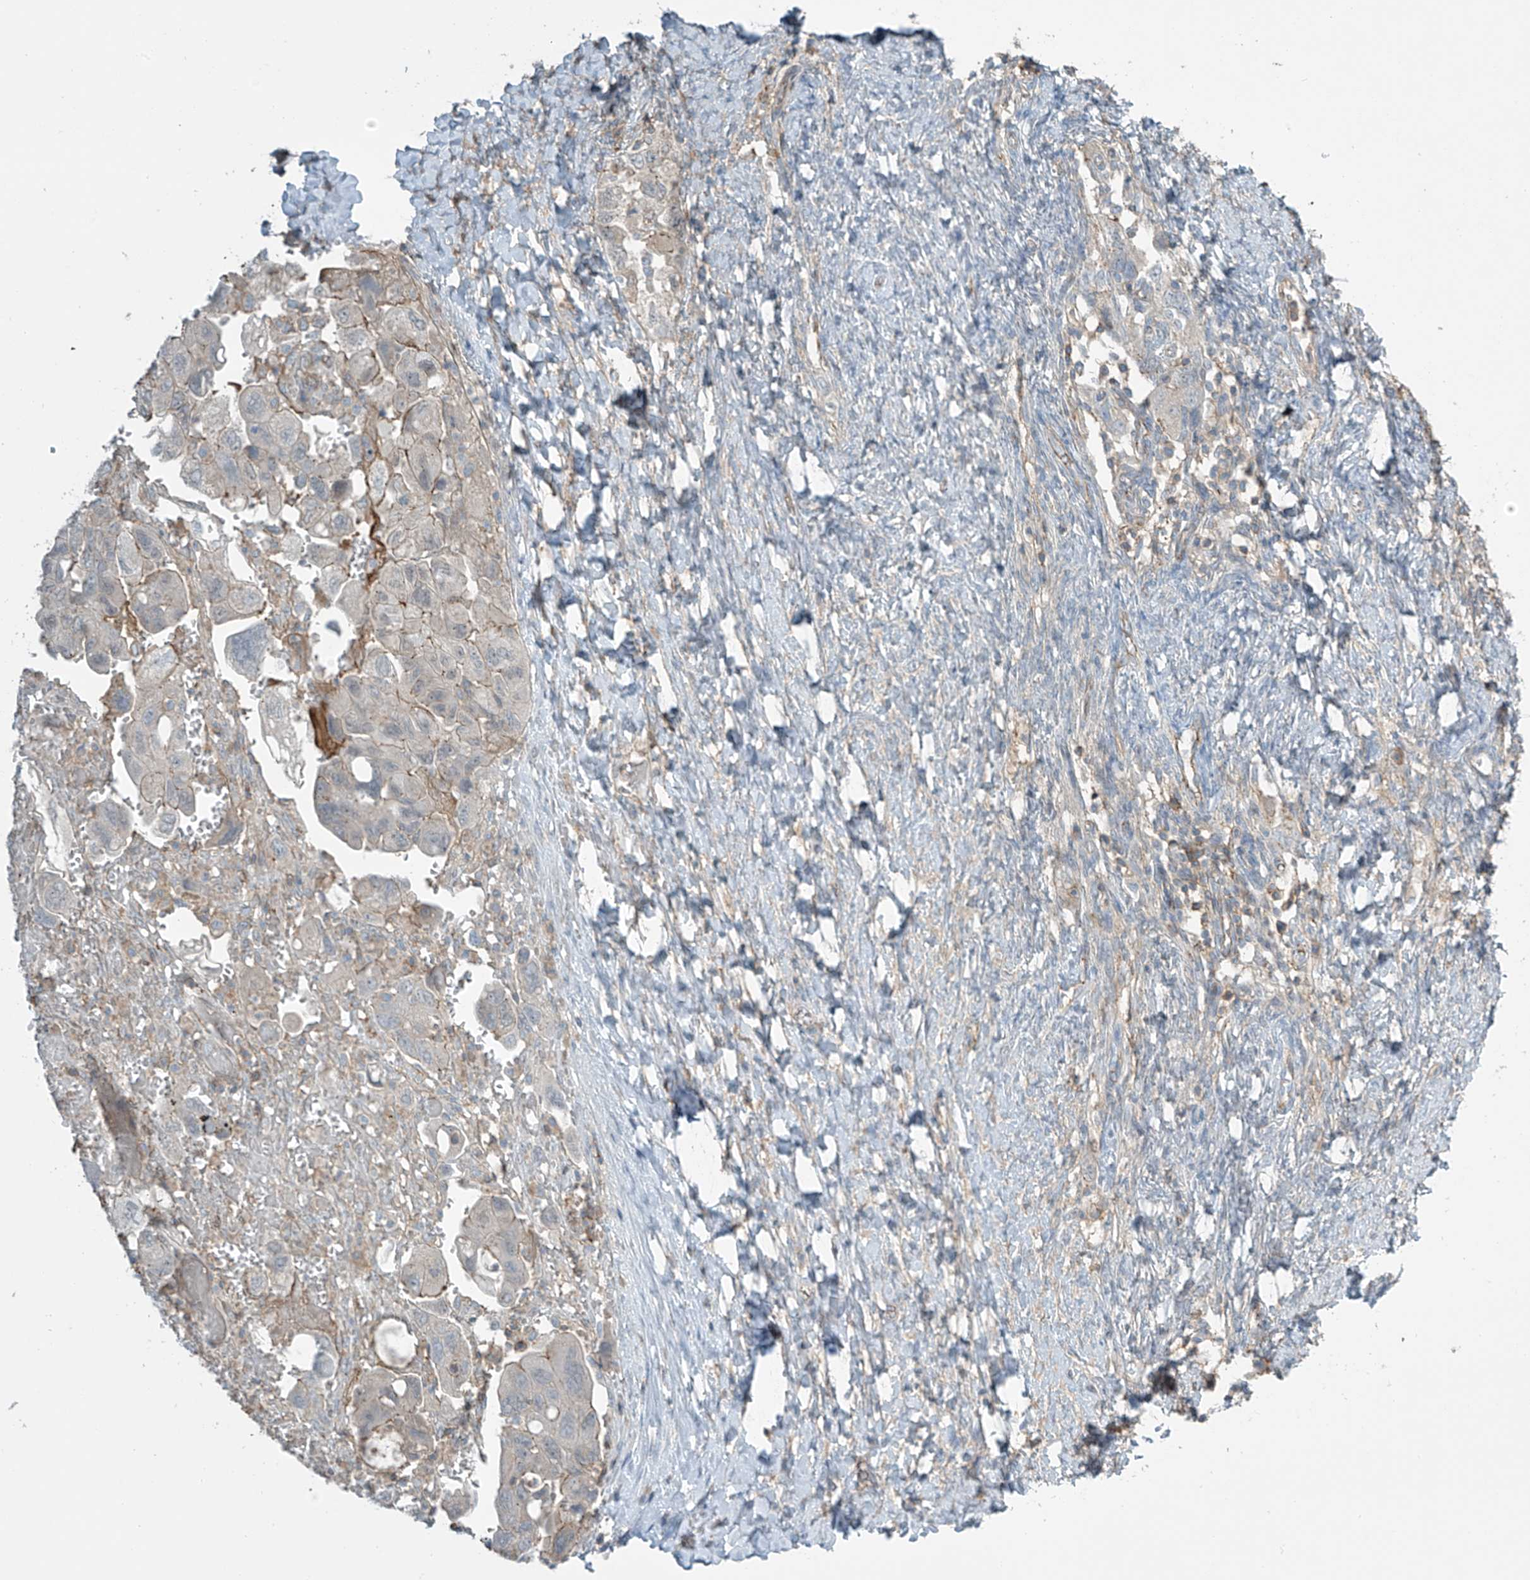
{"staining": {"intensity": "moderate", "quantity": "<25%", "location": "cytoplasmic/membranous"}, "tissue": "ovarian cancer", "cell_type": "Tumor cells", "image_type": "cancer", "snomed": [{"axis": "morphology", "description": "Carcinoma, NOS"}, {"axis": "morphology", "description": "Cystadenocarcinoma, serous, NOS"}, {"axis": "topography", "description": "Ovary"}], "caption": "IHC image of human ovarian serous cystadenocarcinoma stained for a protein (brown), which demonstrates low levels of moderate cytoplasmic/membranous expression in about <25% of tumor cells.", "gene": "SLC9A2", "patient": {"sex": "female", "age": 69}}